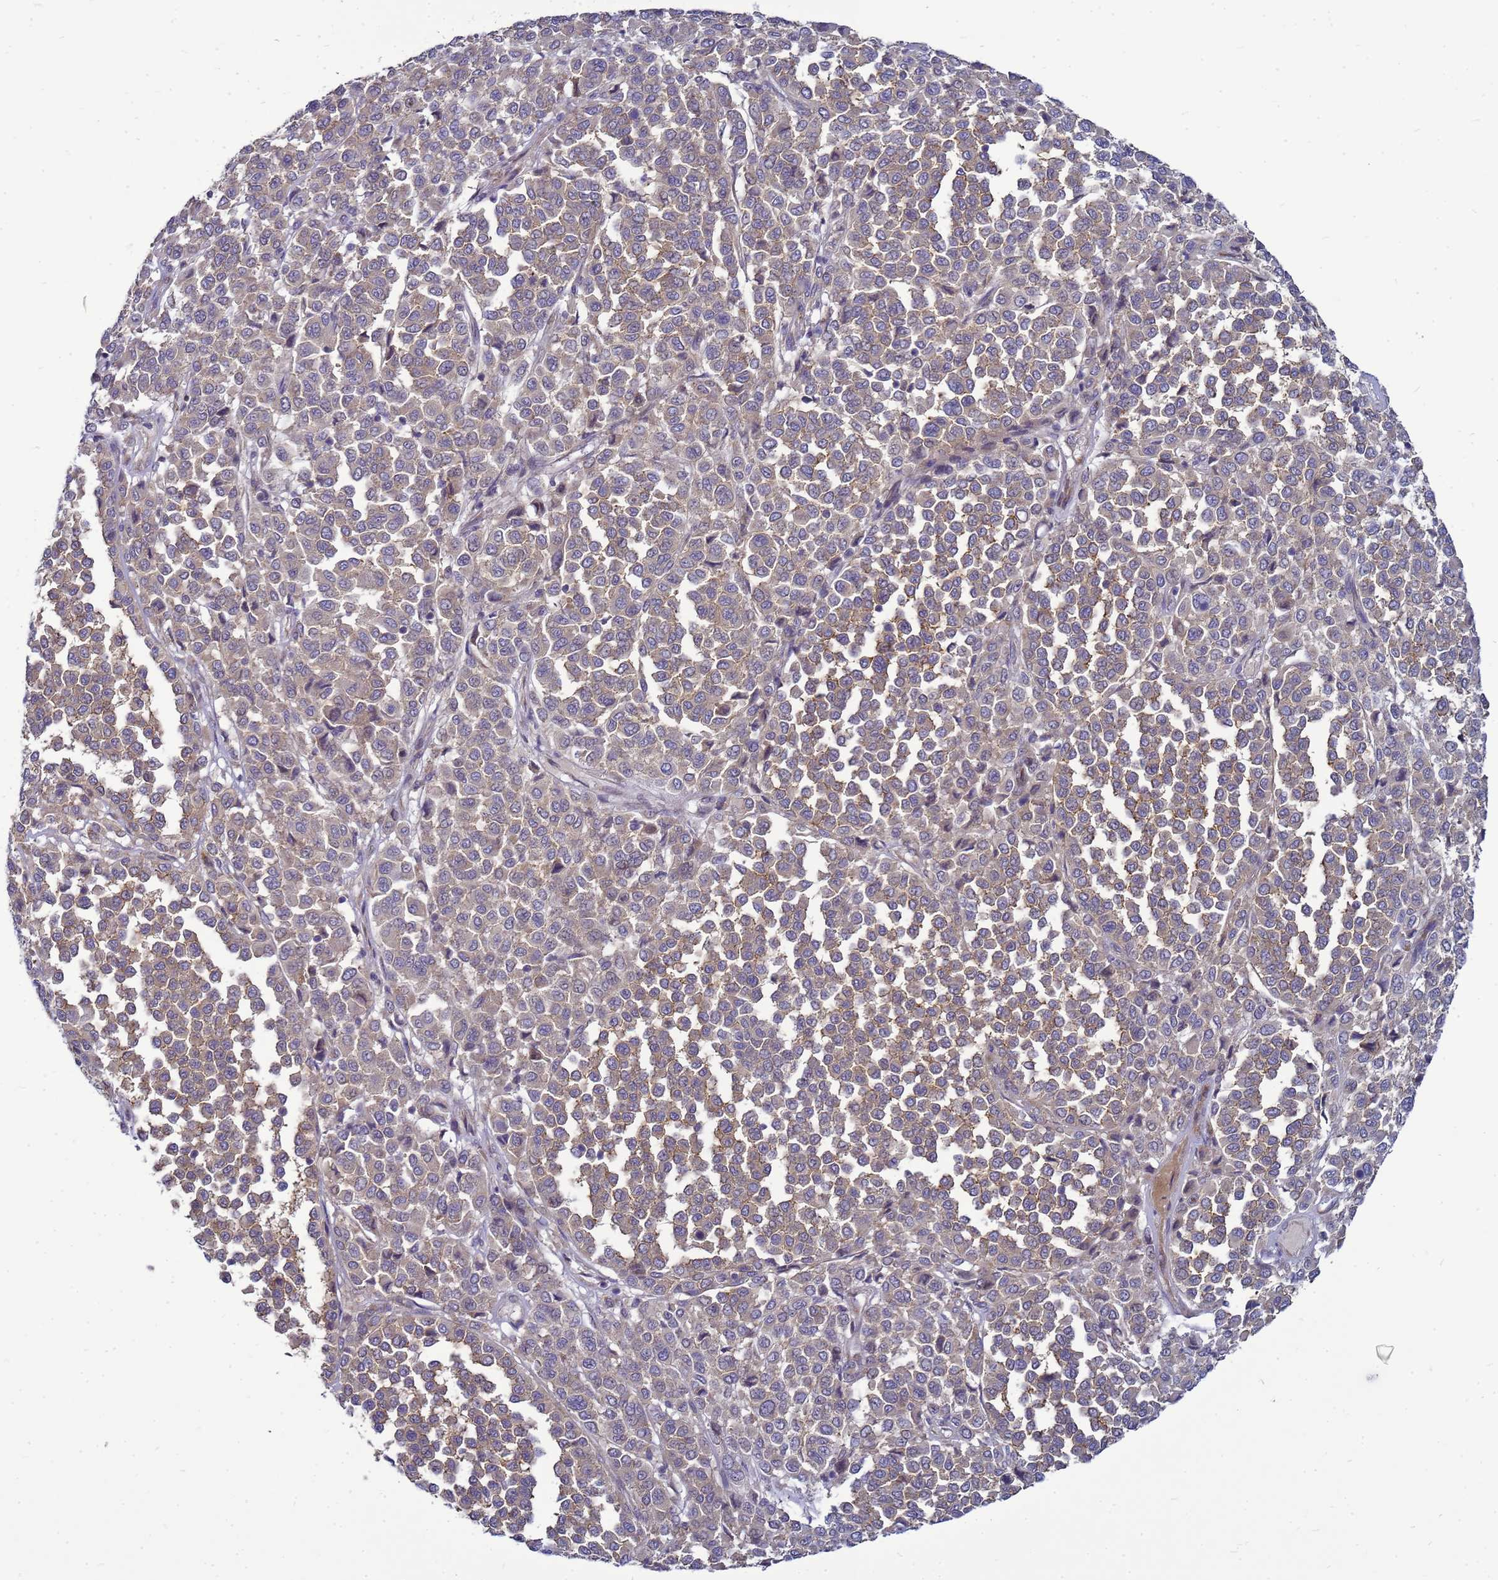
{"staining": {"intensity": "weak", "quantity": ">75%", "location": "cytoplasmic/membranous"}, "tissue": "melanoma", "cell_type": "Tumor cells", "image_type": "cancer", "snomed": [{"axis": "morphology", "description": "Malignant melanoma, Metastatic site"}, {"axis": "topography", "description": "Pancreas"}], "caption": "Melanoma stained for a protein shows weak cytoplasmic/membranous positivity in tumor cells. (Stains: DAB (3,3'-diaminobenzidine) in brown, nuclei in blue, Microscopy: brightfield microscopy at high magnification).", "gene": "MON1B", "patient": {"sex": "female", "age": 30}}